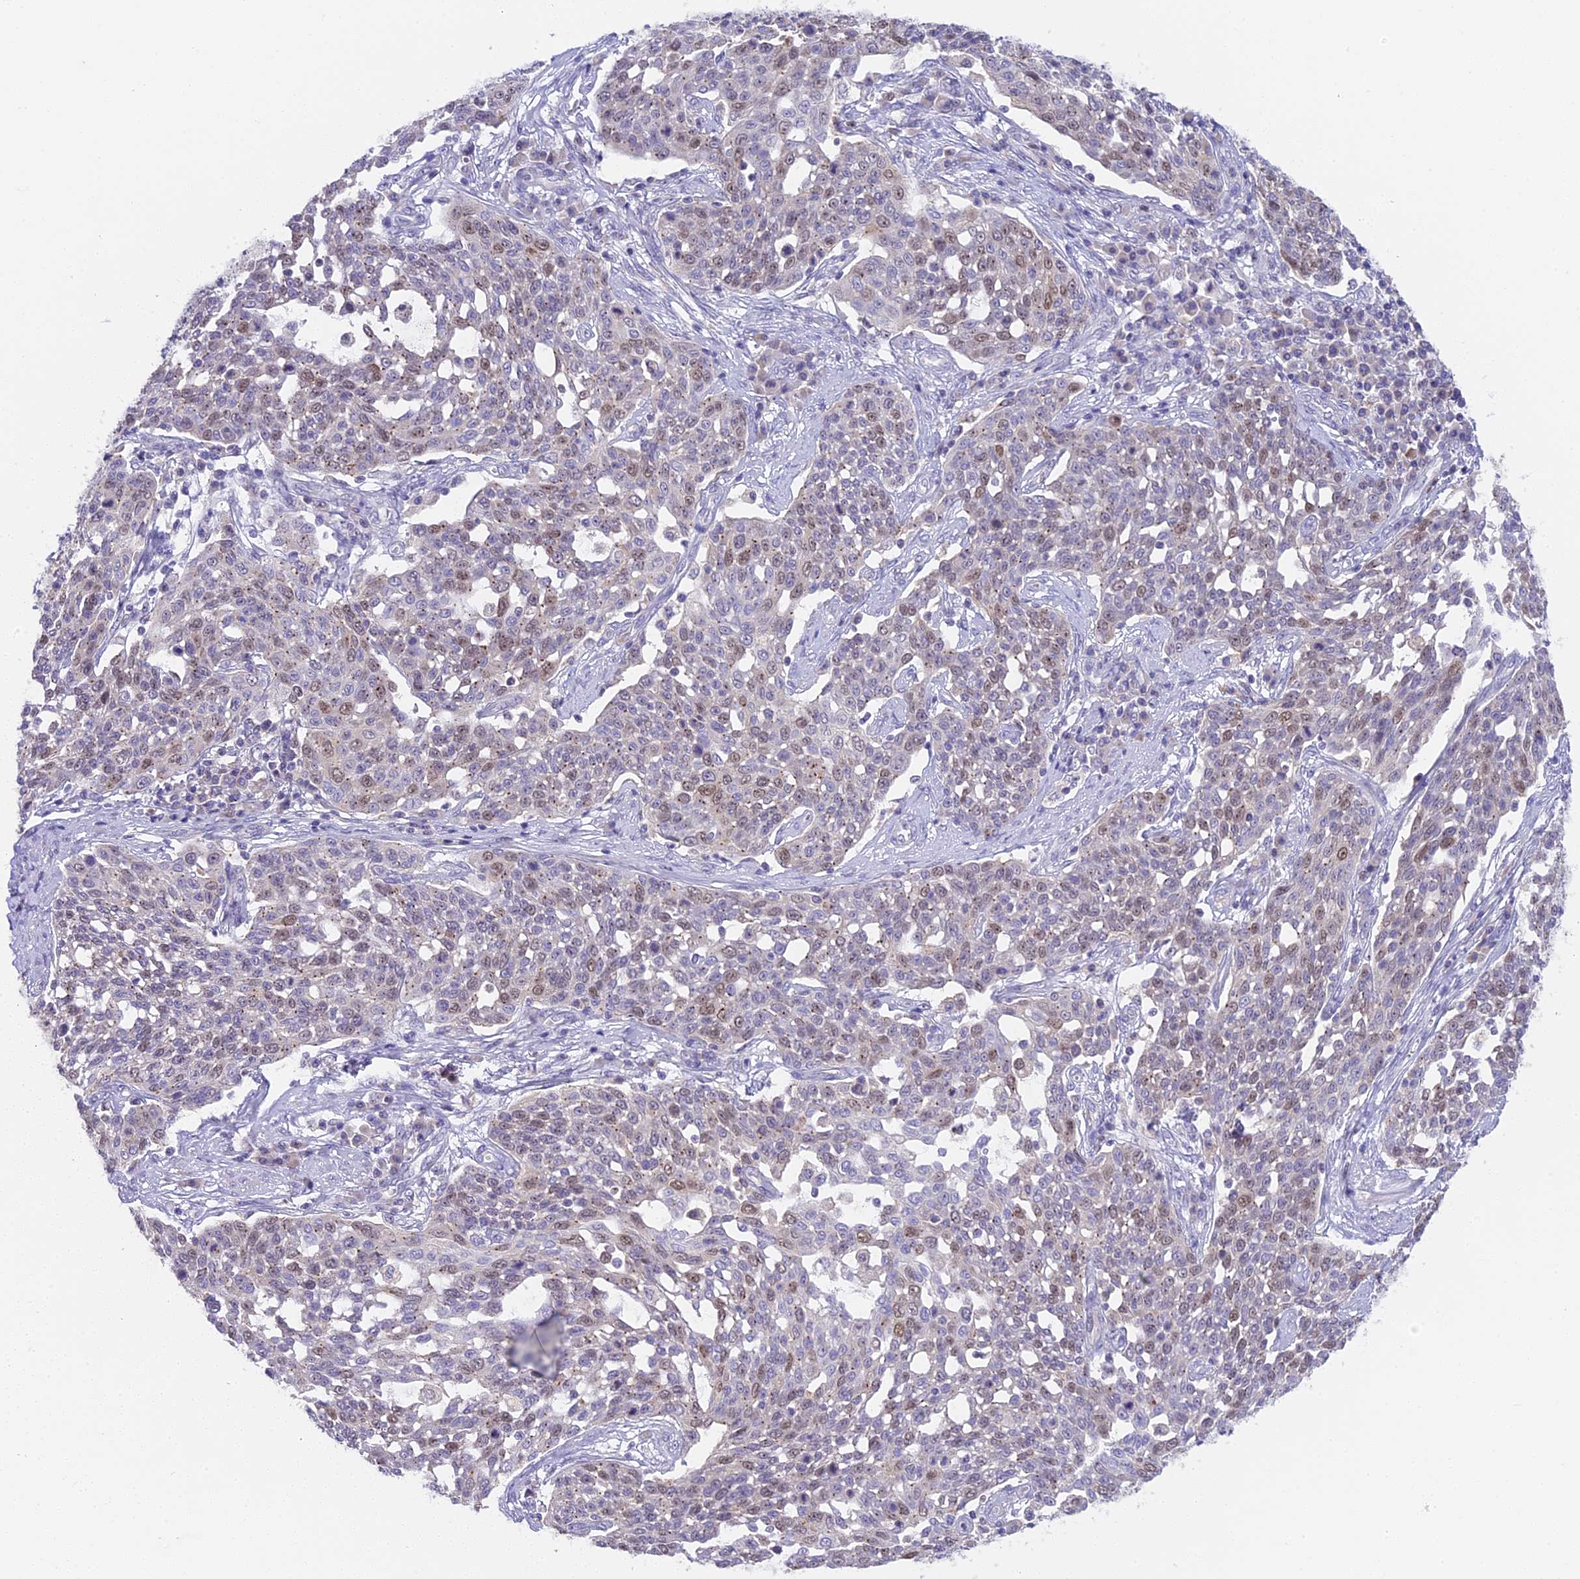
{"staining": {"intensity": "weak", "quantity": "25%-75%", "location": "nuclear"}, "tissue": "cervical cancer", "cell_type": "Tumor cells", "image_type": "cancer", "snomed": [{"axis": "morphology", "description": "Squamous cell carcinoma, NOS"}, {"axis": "topography", "description": "Cervix"}], "caption": "A brown stain highlights weak nuclear positivity of a protein in cervical cancer tumor cells.", "gene": "RAD51", "patient": {"sex": "female", "age": 34}}